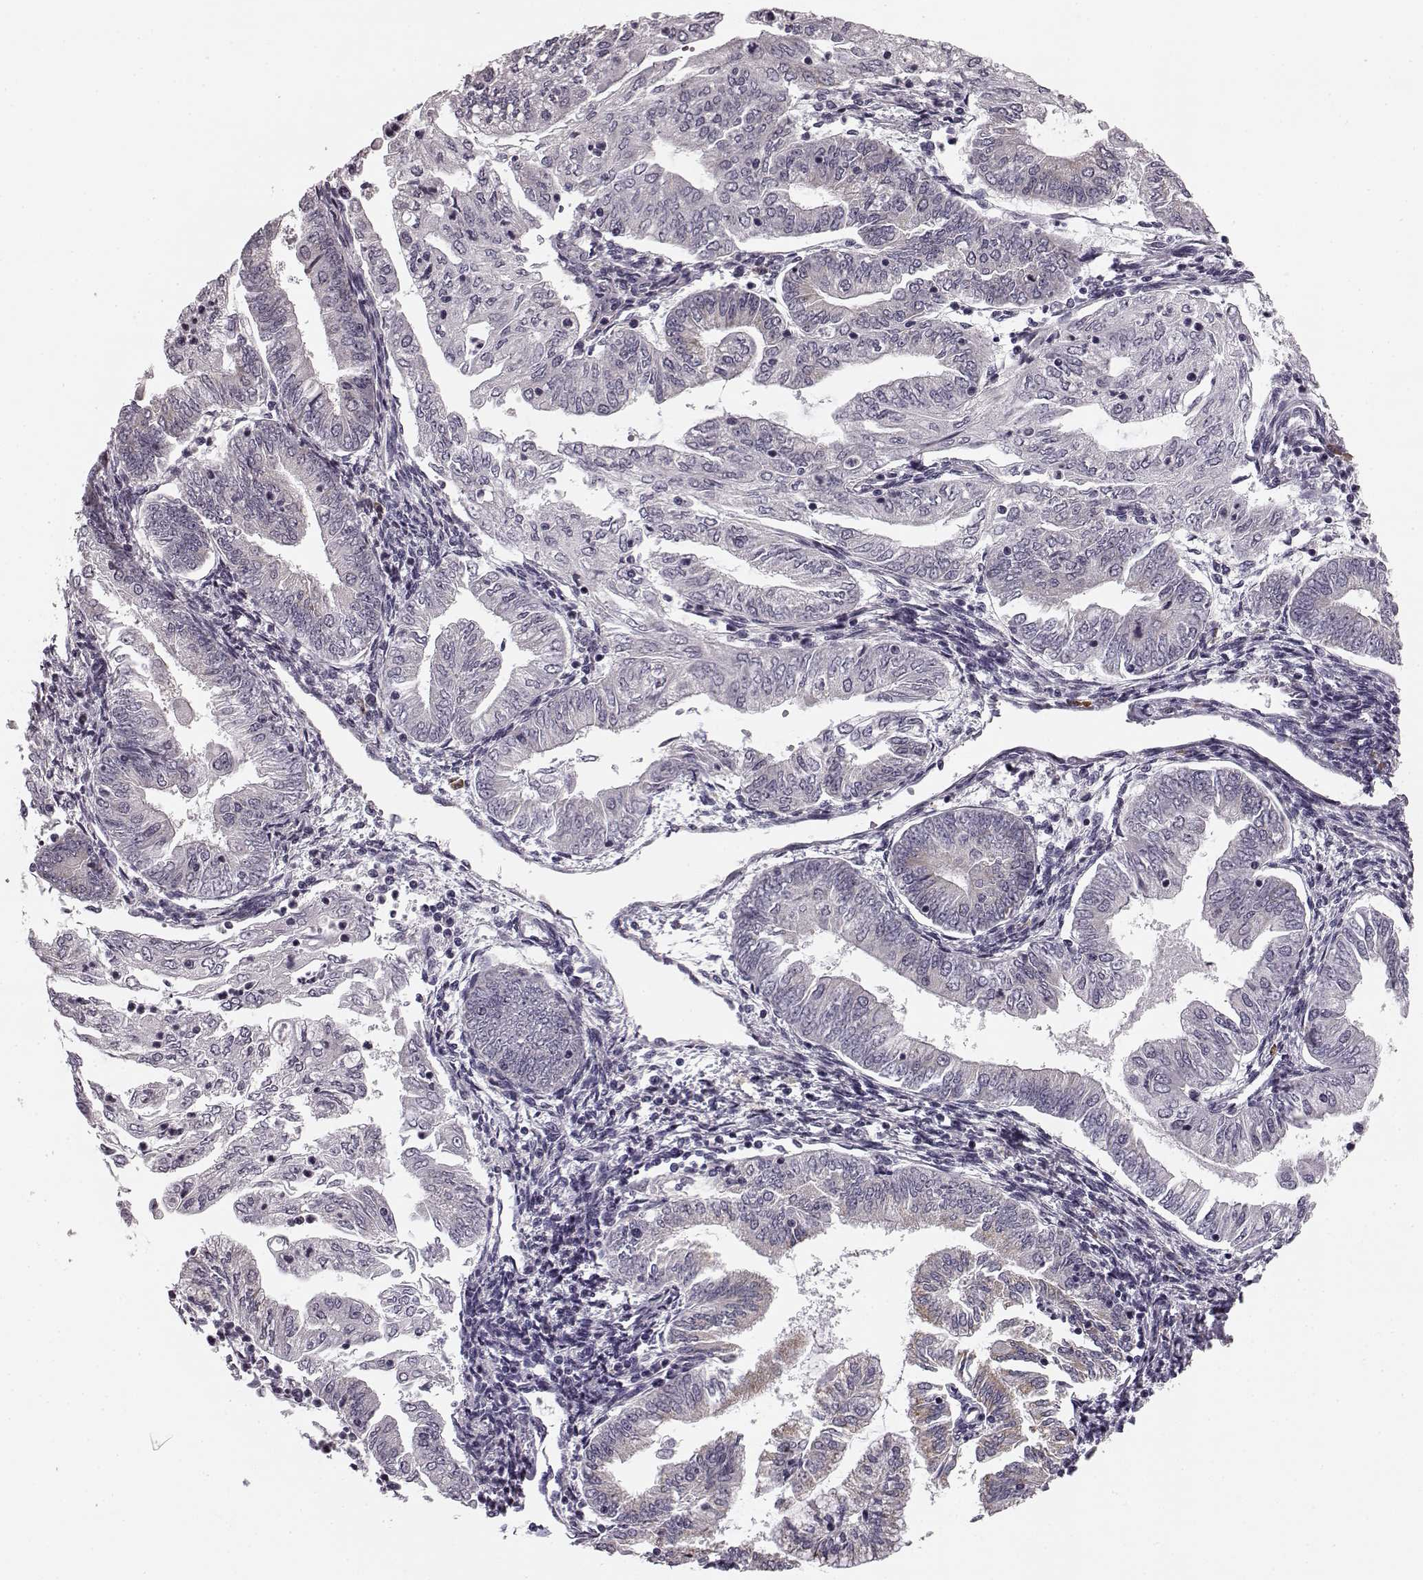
{"staining": {"intensity": "weak", "quantity": "<25%", "location": "cytoplasmic/membranous"}, "tissue": "endometrial cancer", "cell_type": "Tumor cells", "image_type": "cancer", "snomed": [{"axis": "morphology", "description": "Adenocarcinoma, NOS"}, {"axis": "topography", "description": "Endometrium"}], "caption": "A high-resolution histopathology image shows immunohistochemistry (IHC) staining of adenocarcinoma (endometrial), which exhibits no significant staining in tumor cells.", "gene": "FAM234B", "patient": {"sex": "female", "age": 55}}